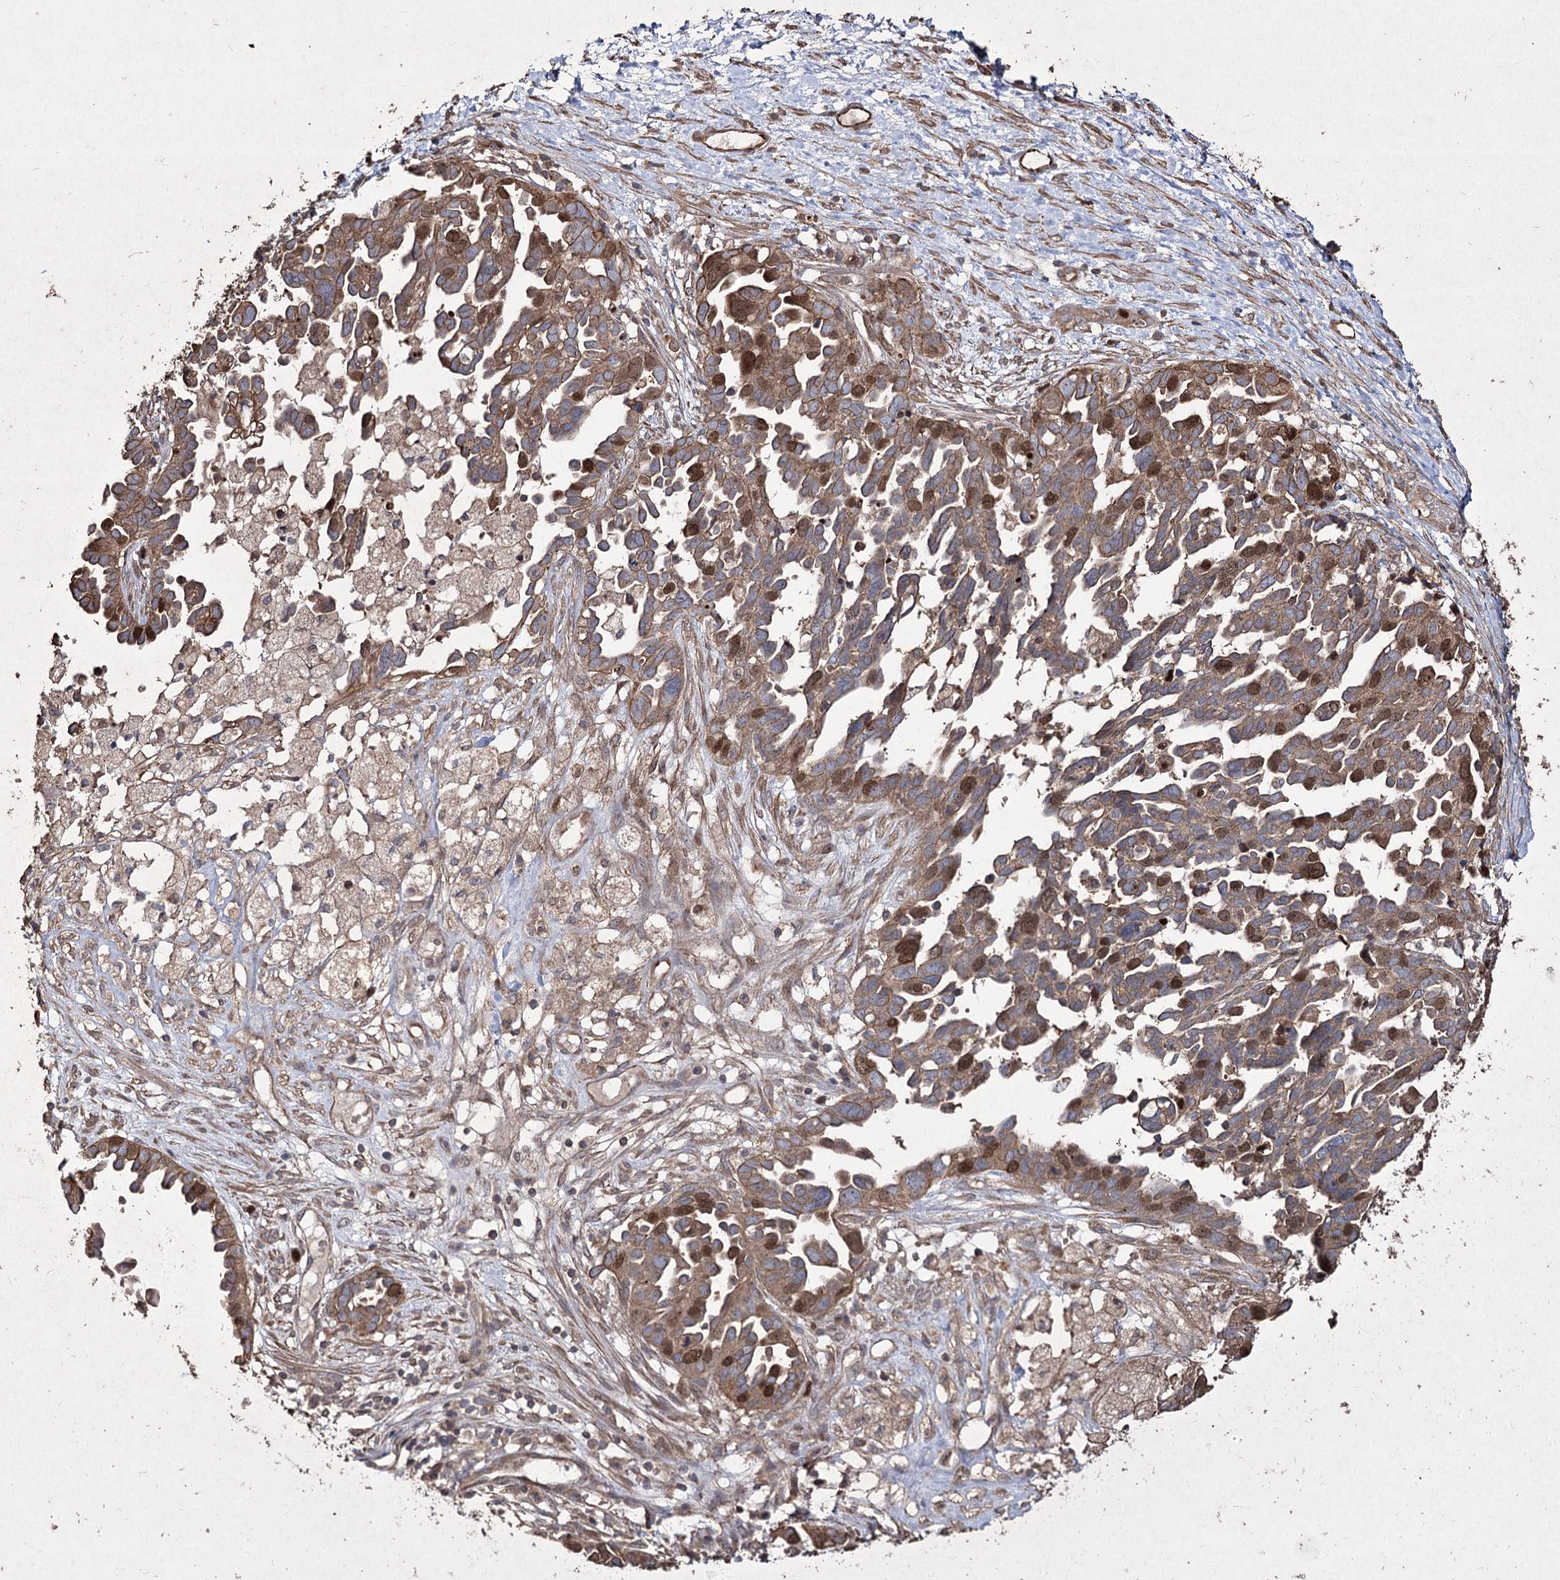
{"staining": {"intensity": "moderate", "quantity": ">75%", "location": "cytoplasmic/membranous,nuclear"}, "tissue": "ovarian cancer", "cell_type": "Tumor cells", "image_type": "cancer", "snomed": [{"axis": "morphology", "description": "Cystadenocarcinoma, serous, NOS"}, {"axis": "topography", "description": "Ovary"}], "caption": "Brown immunohistochemical staining in human ovarian cancer (serous cystadenocarcinoma) displays moderate cytoplasmic/membranous and nuclear expression in approximately >75% of tumor cells. Immunohistochemistry (ihc) stains the protein in brown and the nuclei are stained blue.", "gene": "PRC1", "patient": {"sex": "female", "age": 54}}